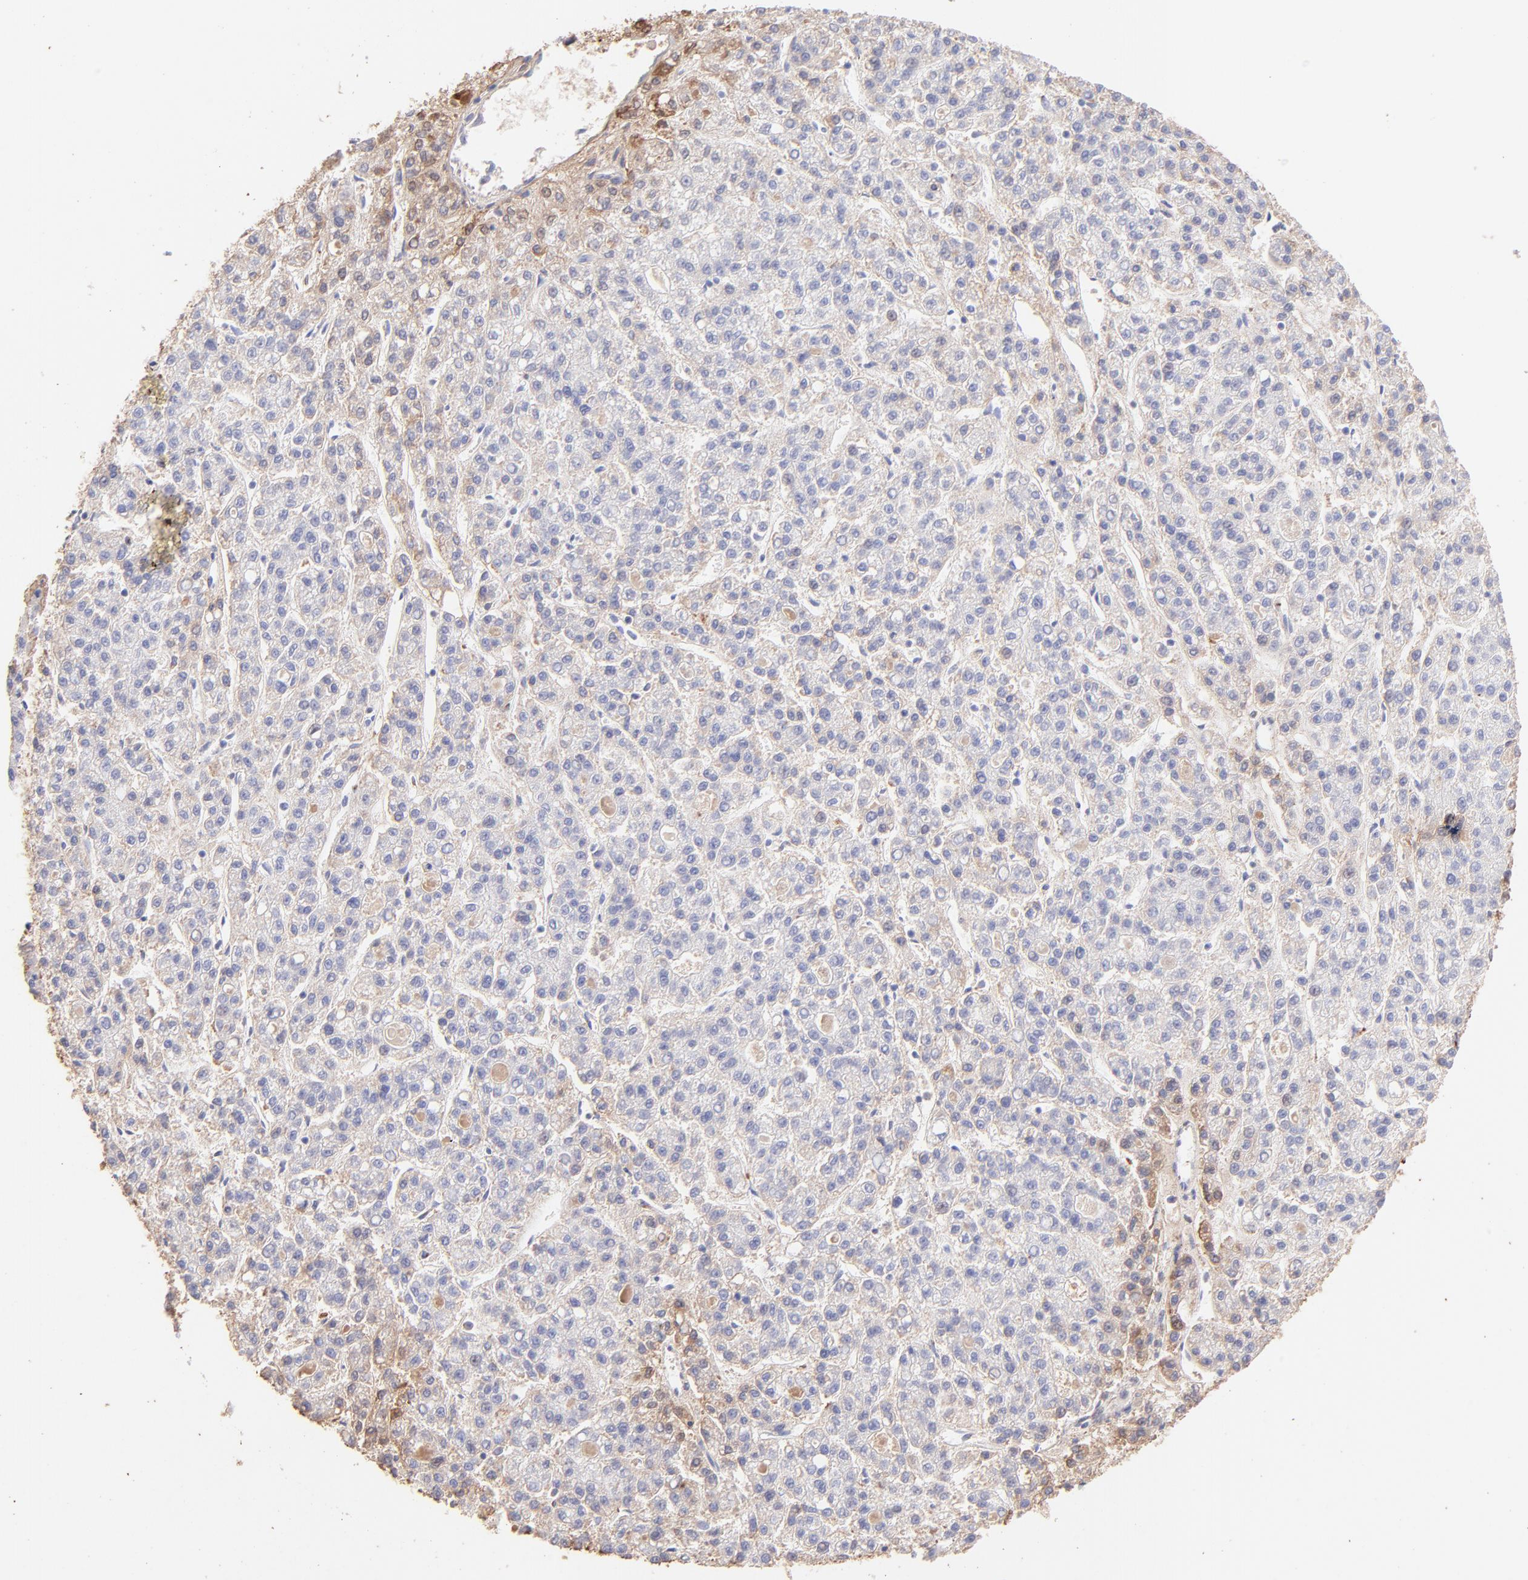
{"staining": {"intensity": "weak", "quantity": "25%-75%", "location": "cytoplasmic/membranous"}, "tissue": "liver cancer", "cell_type": "Tumor cells", "image_type": "cancer", "snomed": [{"axis": "morphology", "description": "Carcinoma, Hepatocellular, NOS"}, {"axis": "topography", "description": "Liver"}], "caption": "A histopathology image of liver hepatocellular carcinoma stained for a protein displays weak cytoplasmic/membranous brown staining in tumor cells.", "gene": "BGN", "patient": {"sex": "male", "age": 70}}